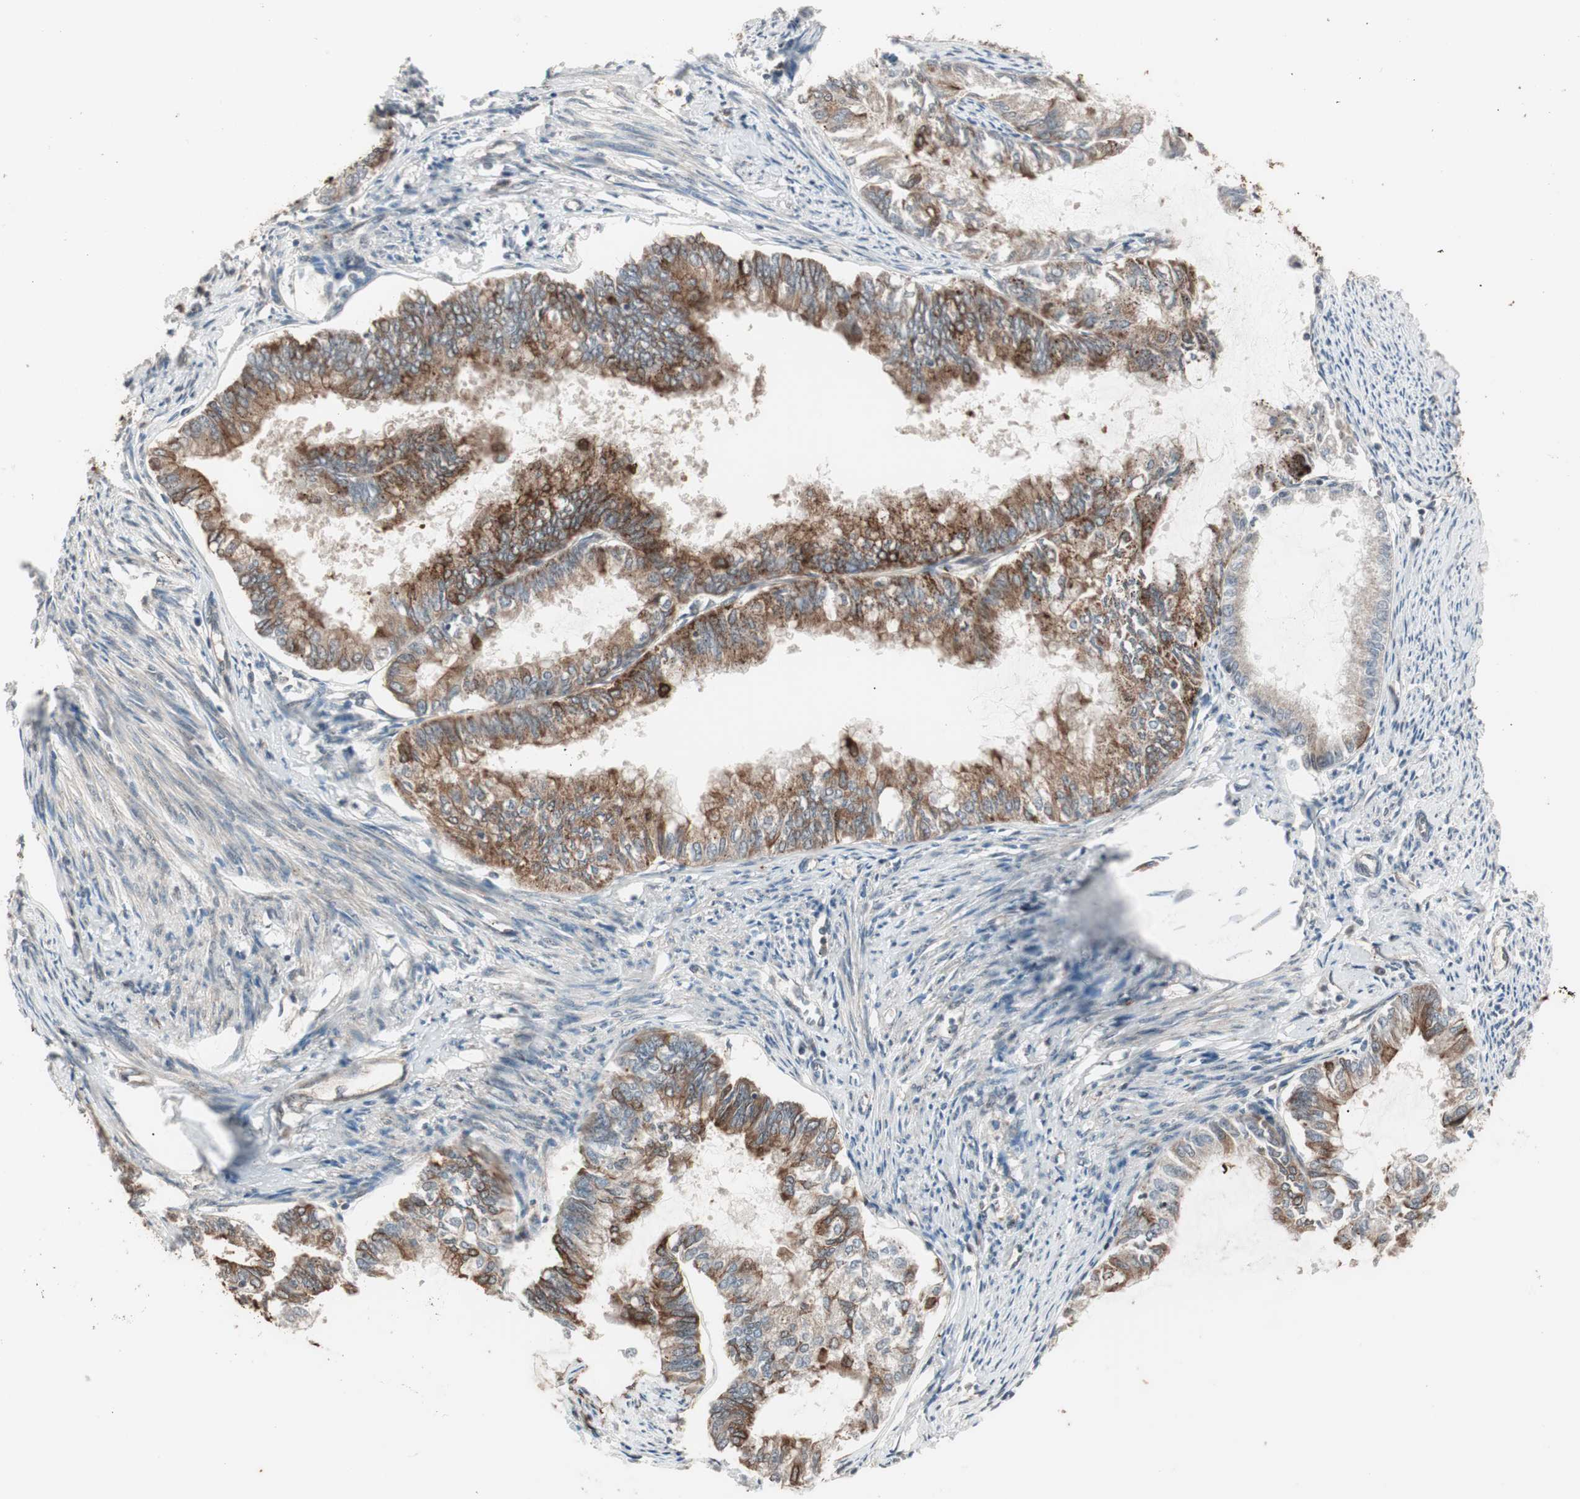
{"staining": {"intensity": "moderate", "quantity": ">75%", "location": "cytoplasmic/membranous"}, "tissue": "endometrial cancer", "cell_type": "Tumor cells", "image_type": "cancer", "snomed": [{"axis": "morphology", "description": "Adenocarcinoma, NOS"}, {"axis": "topography", "description": "Endometrium"}], "caption": "Immunohistochemistry (IHC) image of neoplastic tissue: endometrial cancer stained using immunohistochemistry (IHC) exhibits medium levels of moderate protein expression localized specifically in the cytoplasmic/membranous of tumor cells, appearing as a cytoplasmic/membranous brown color.", "gene": "FBXO5", "patient": {"sex": "female", "age": 86}}